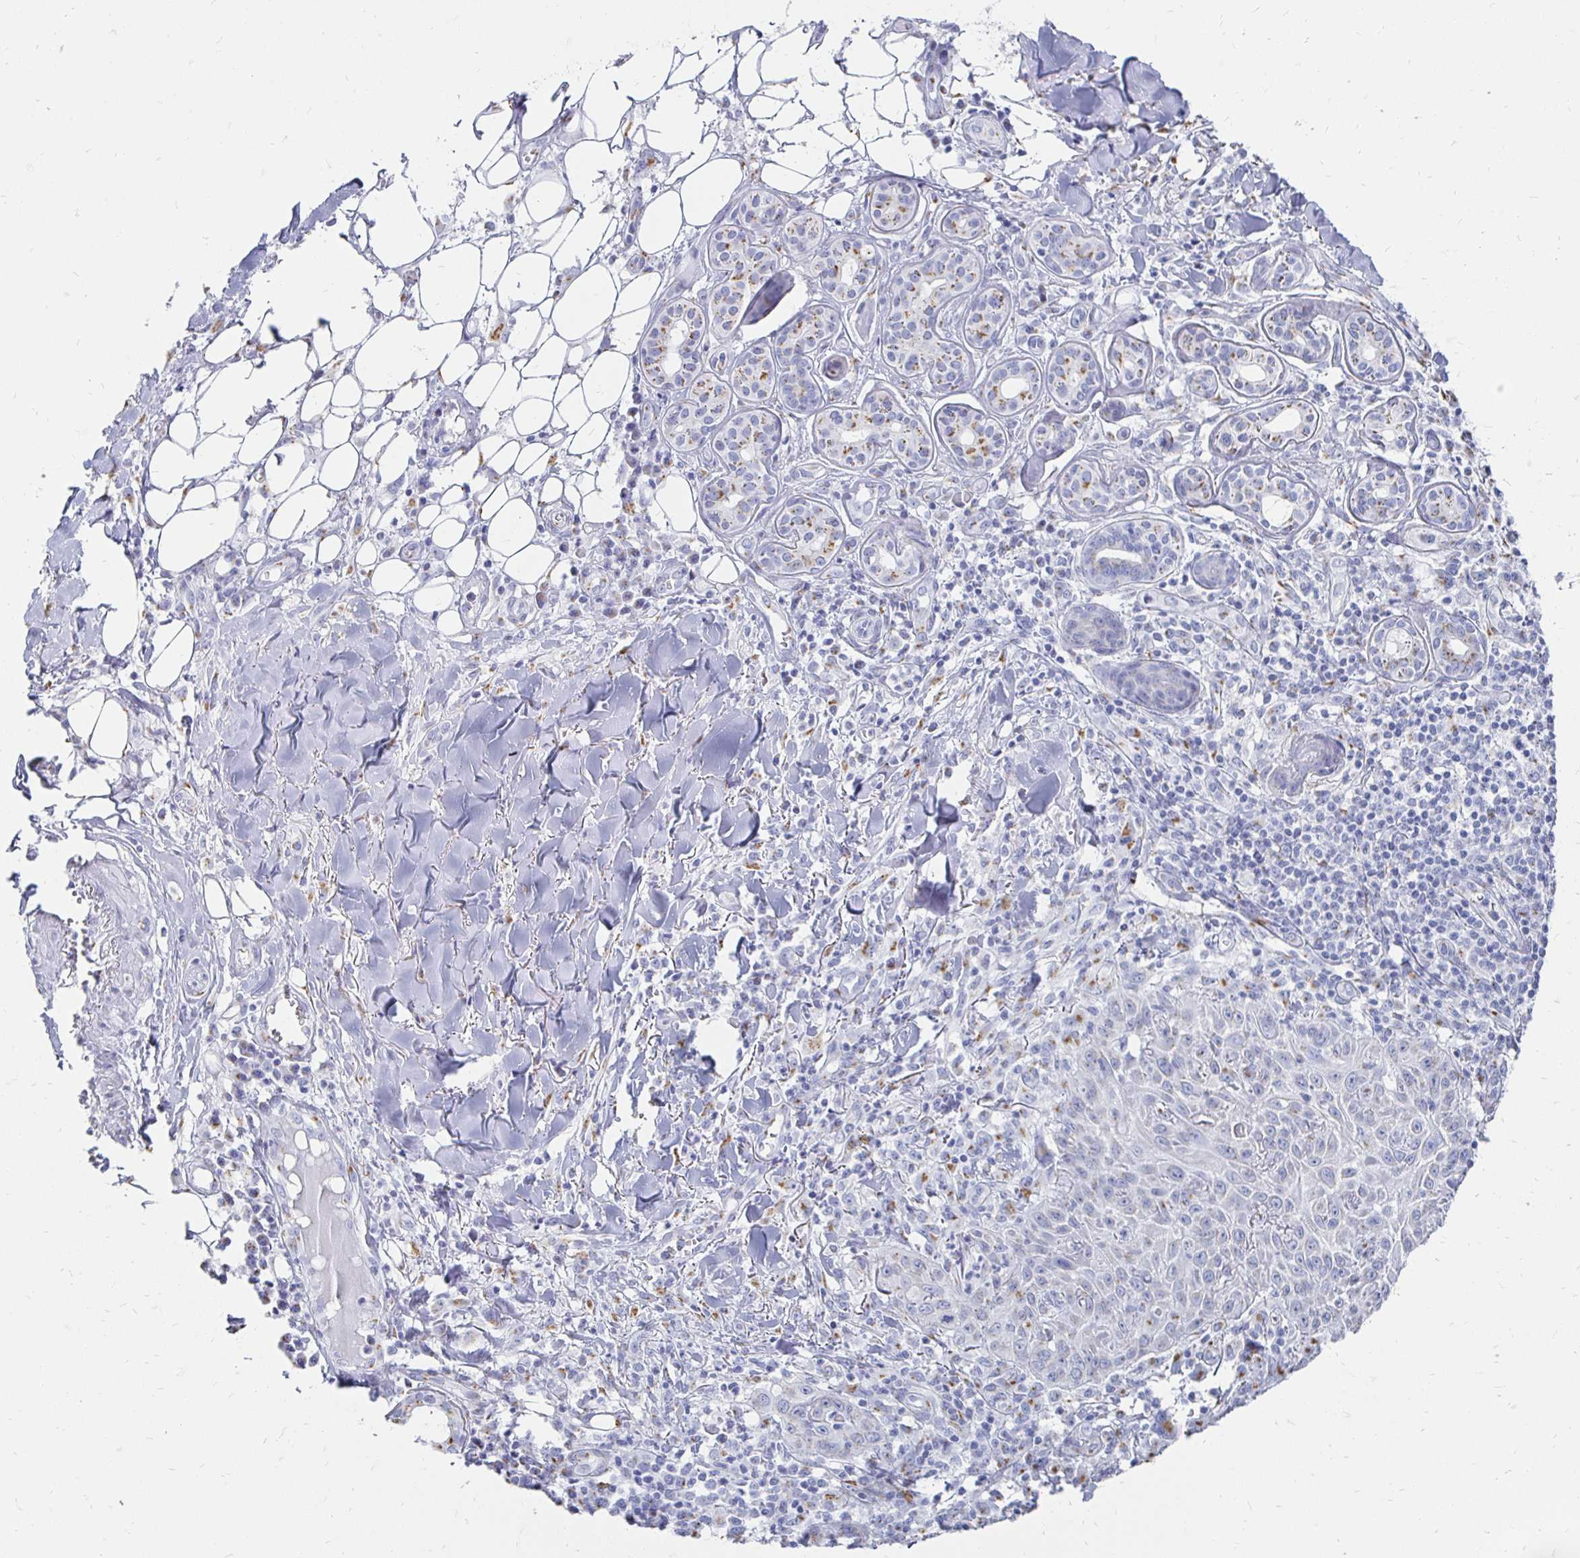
{"staining": {"intensity": "negative", "quantity": "none", "location": "none"}, "tissue": "skin cancer", "cell_type": "Tumor cells", "image_type": "cancer", "snomed": [{"axis": "morphology", "description": "Squamous cell carcinoma, NOS"}, {"axis": "topography", "description": "Skin"}], "caption": "Immunohistochemistry (IHC) image of skin squamous cell carcinoma stained for a protein (brown), which reveals no positivity in tumor cells. Brightfield microscopy of immunohistochemistry (IHC) stained with DAB (brown) and hematoxylin (blue), captured at high magnification.", "gene": "PAGE4", "patient": {"sex": "male", "age": 75}}